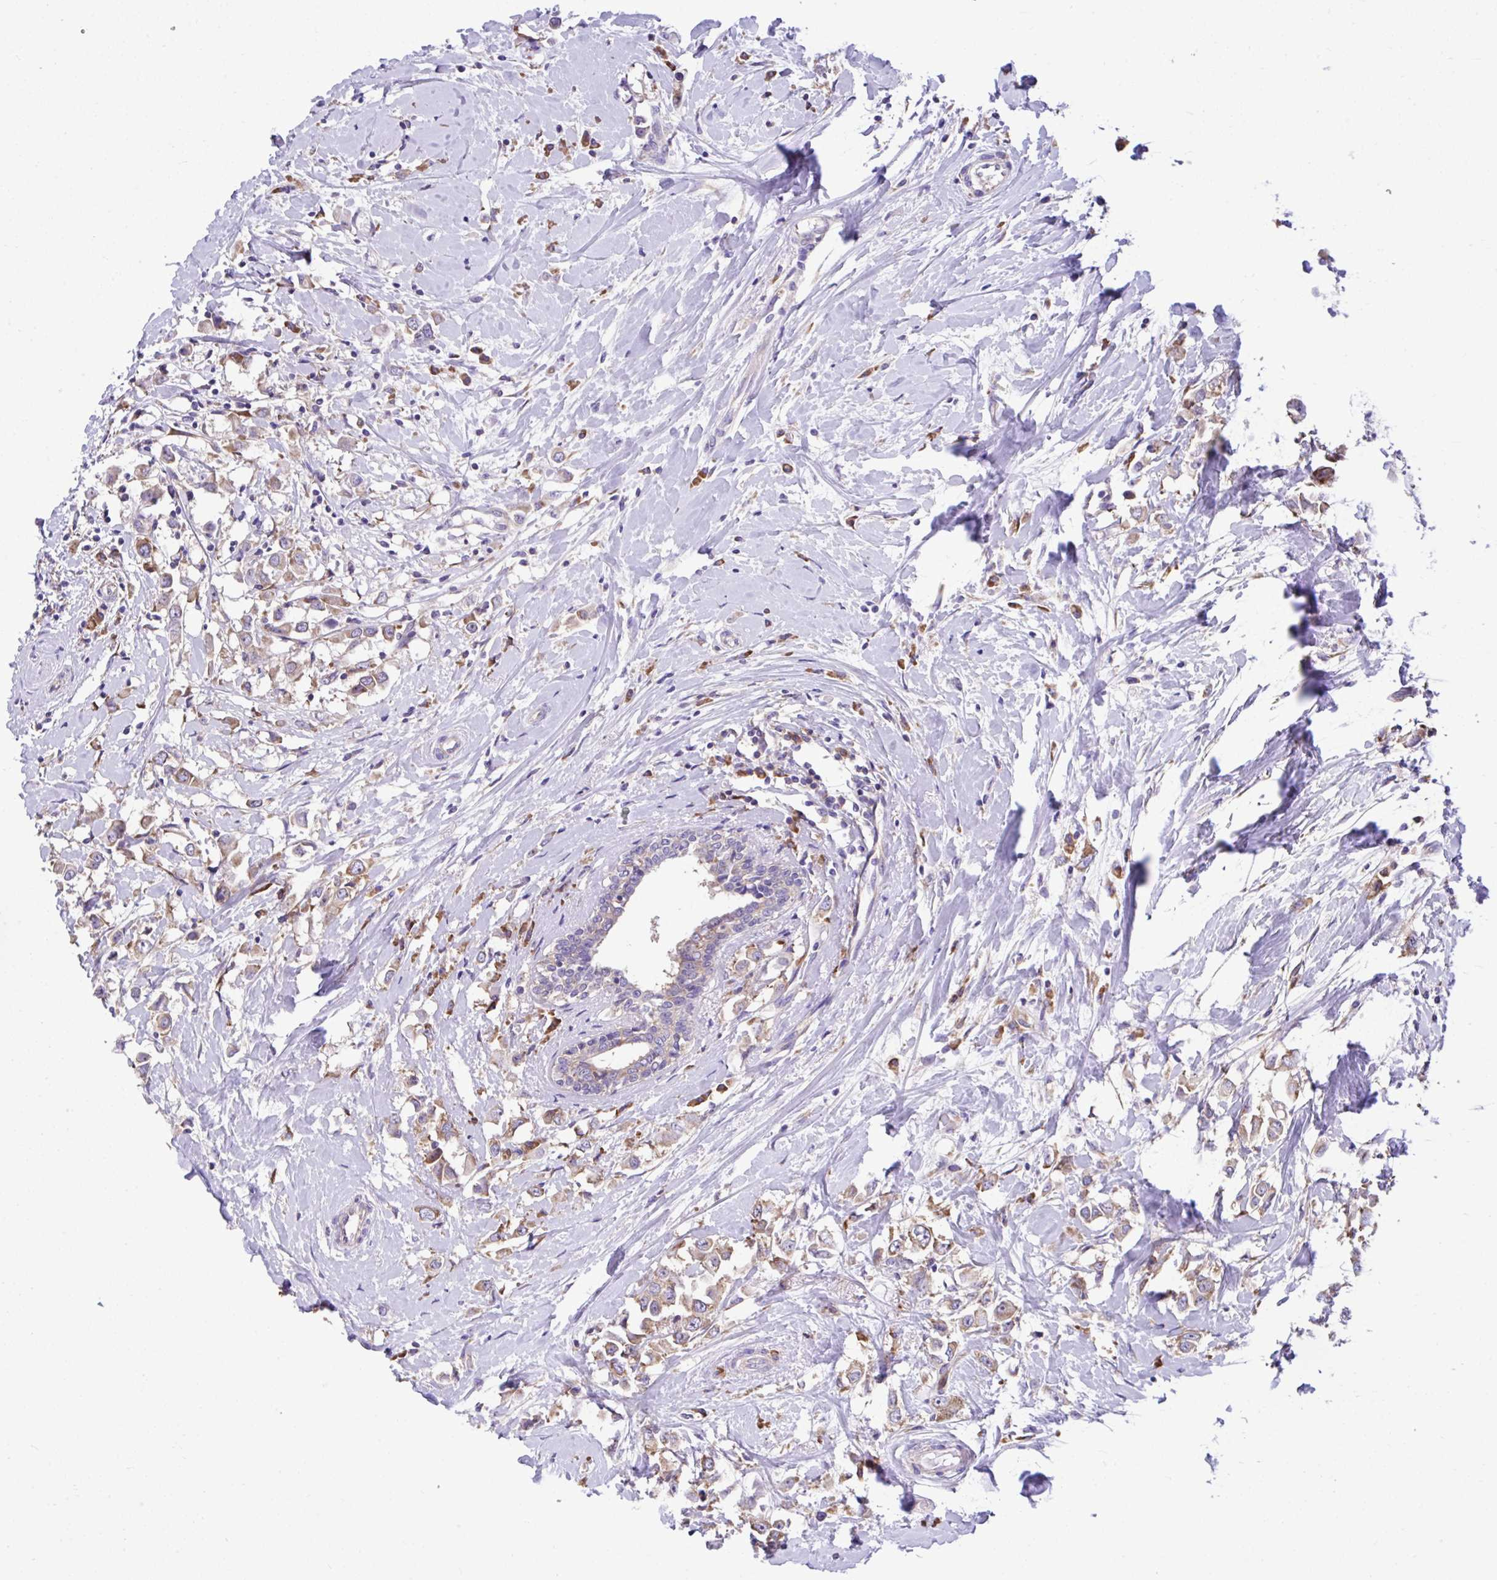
{"staining": {"intensity": "moderate", "quantity": "25%-75%", "location": "cytoplasmic/membranous"}, "tissue": "breast cancer", "cell_type": "Tumor cells", "image_type": "cancer", "snomed": [{"axis": "morphology", "description": "Duct carcinoma"}, {"axis": "topography", "description": "Breast"}], "caption": "This micrograph reveals breast cancer stained with immunohistochemistry to label a protein in brown. The cytoplasmic/membranous of tumor cells show moderate positivity for the protein. Nuclei are counter-stained blue.", "gene": "RPL7", "patient": {"sex": "female", "age": 61}}